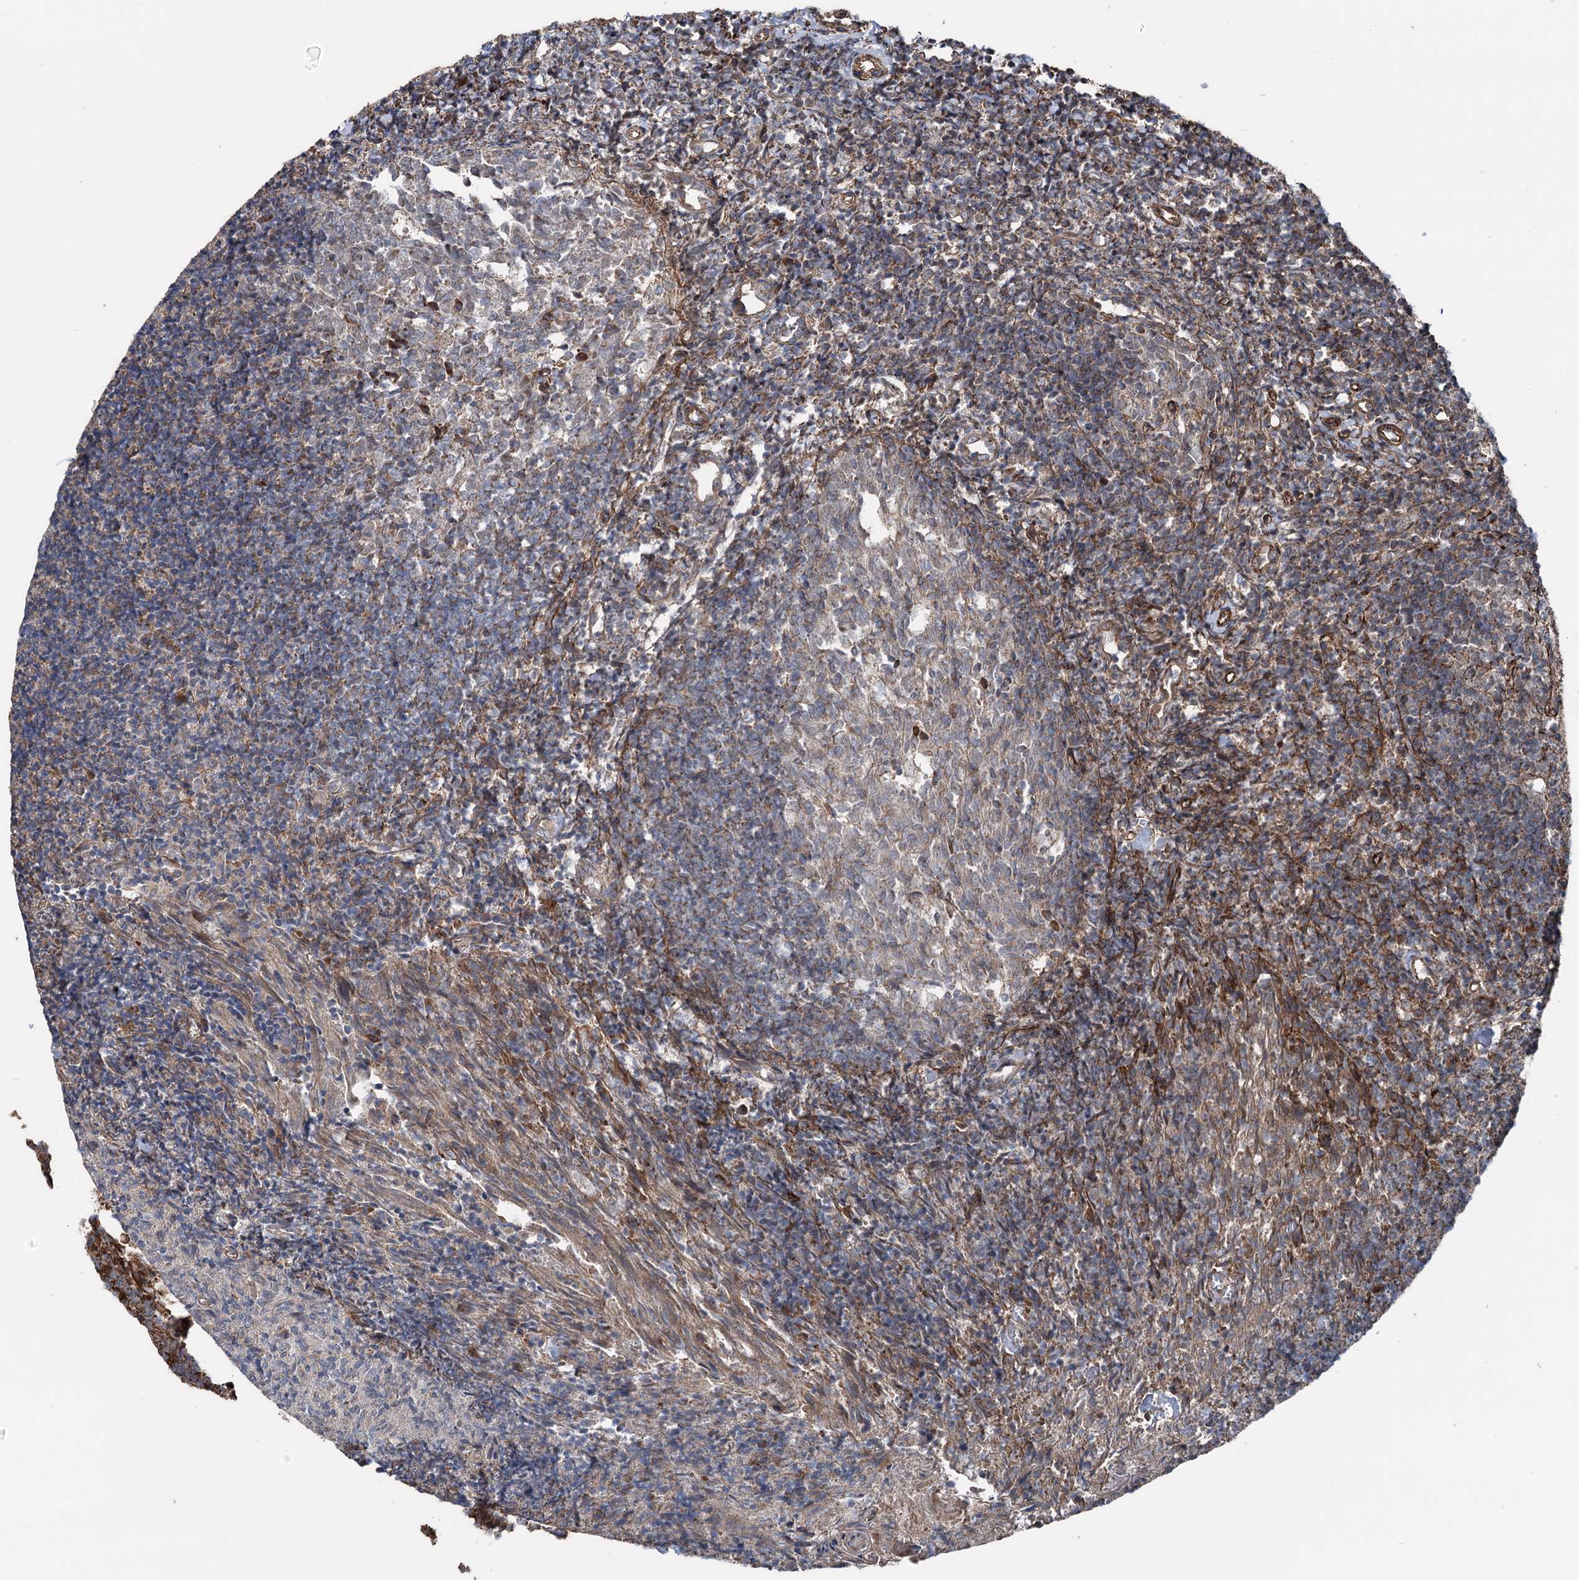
{"staining": {"intensity": "negative", "quantity": "none", "location": "none"}, "tissue": "tonsil", "cell_type": "Germinal center cells", "image_type": "normal", "snomed": [{"axis": "morphology", "description": "Normal tissue, NOS"}, {"axis": "topography", "description": "Tonsil"}], "caption": "Benign tonsil was stained to show a protein in brown. There is no significant expression in germinal center cells.", "gene": "ITFG2", "patient": {"sex": "female", "age": 10}}